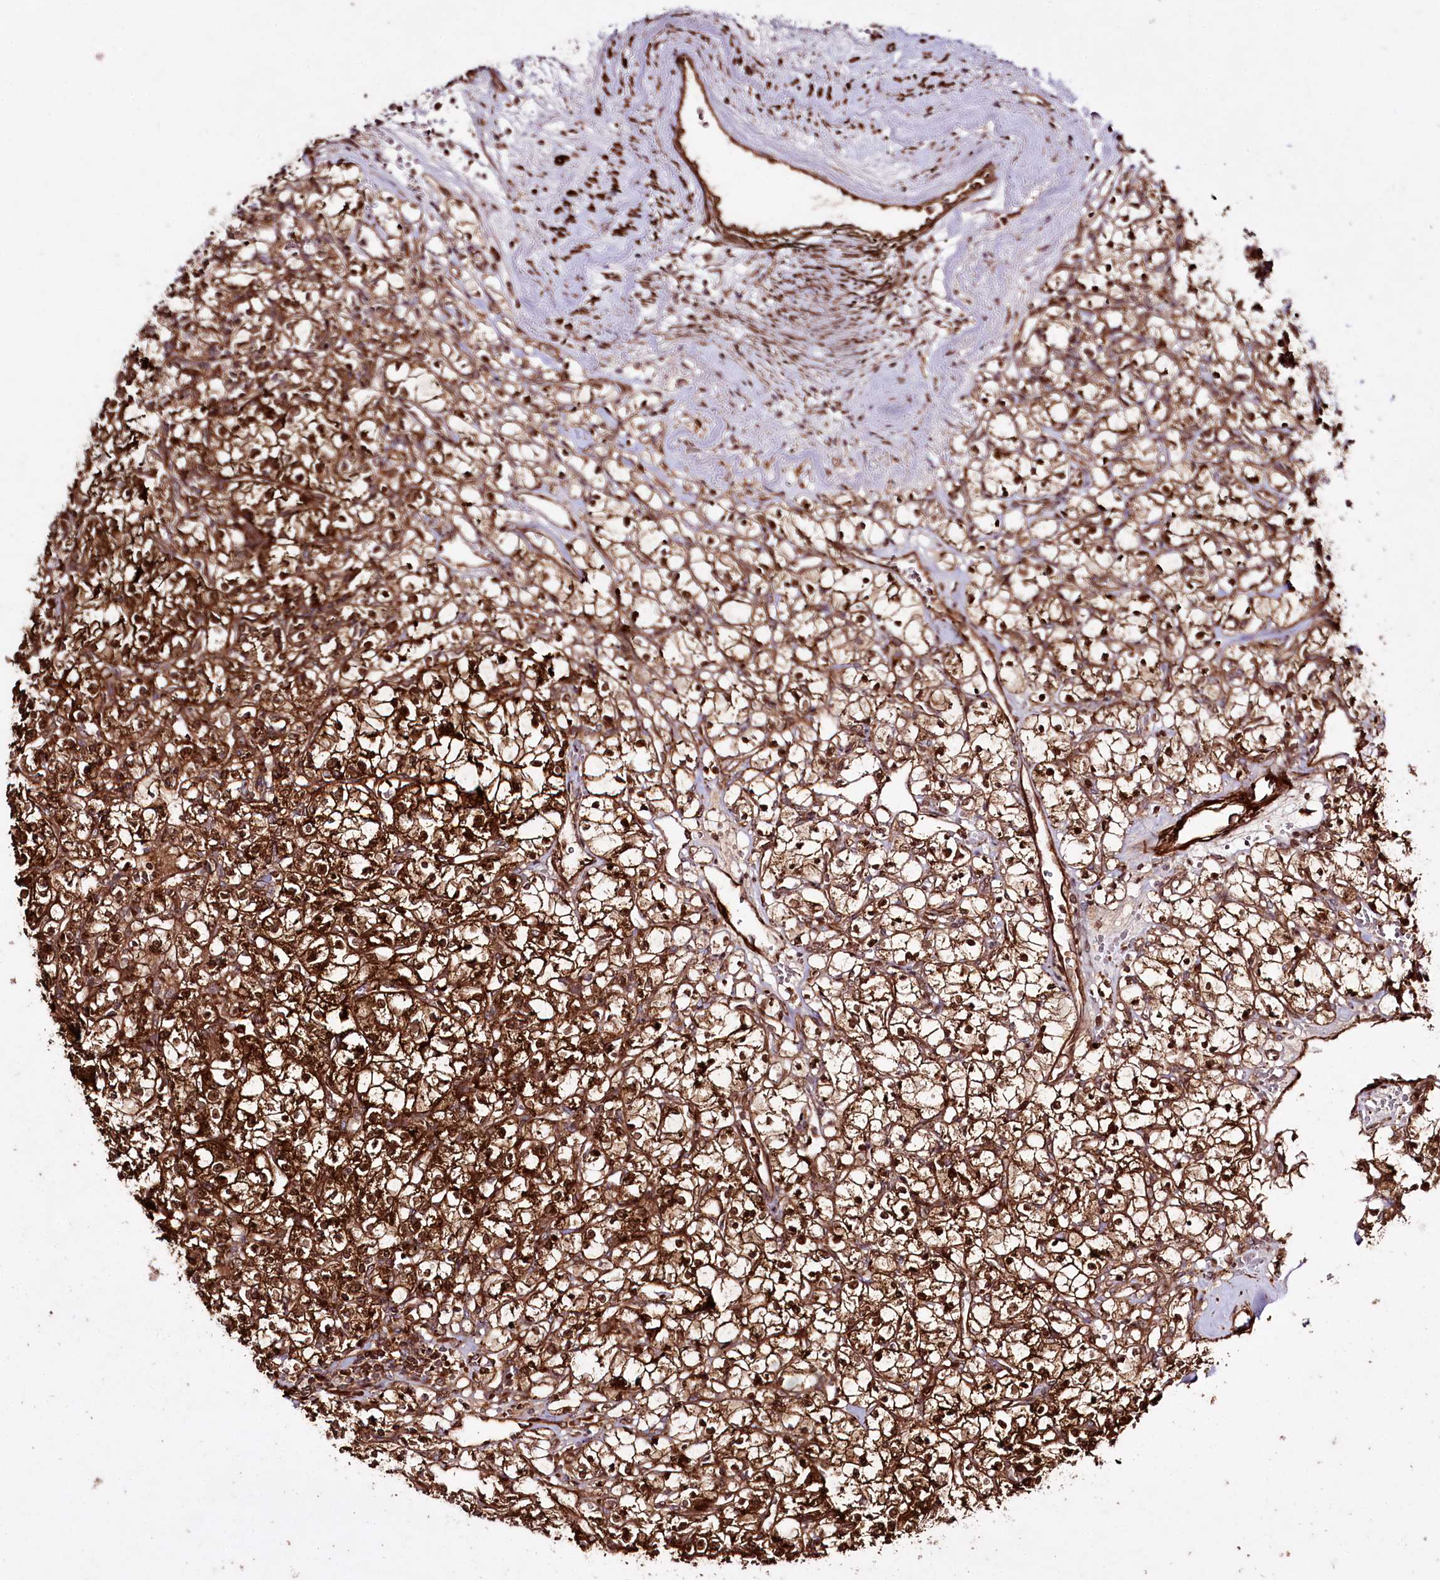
{"staining": {"intensity": "strong", "quantity": ">75%", "location": "cytoplasmic/membranous,nuclear"}, "tissue": "renal cancer", "cell_type": "Tumor cells", "image_type": "cancer", "snomed": [{"axis": "morphology", "description": "Adenocarcinoma, NOS"}, {"axis": "topography", "description": "Kidney"}], "caption": "Immunohistochemical staining of human adenocarcinoma (renal) demonstrates high levels of strong cytoplasmic/membranous and nuclear expression in approximately >75% of tumor cells. The protein of interest is shown in brown color, while the nuclei are stained blue.", "gene": "REXO2", "patient": {"sex": "female", "age": 59}}